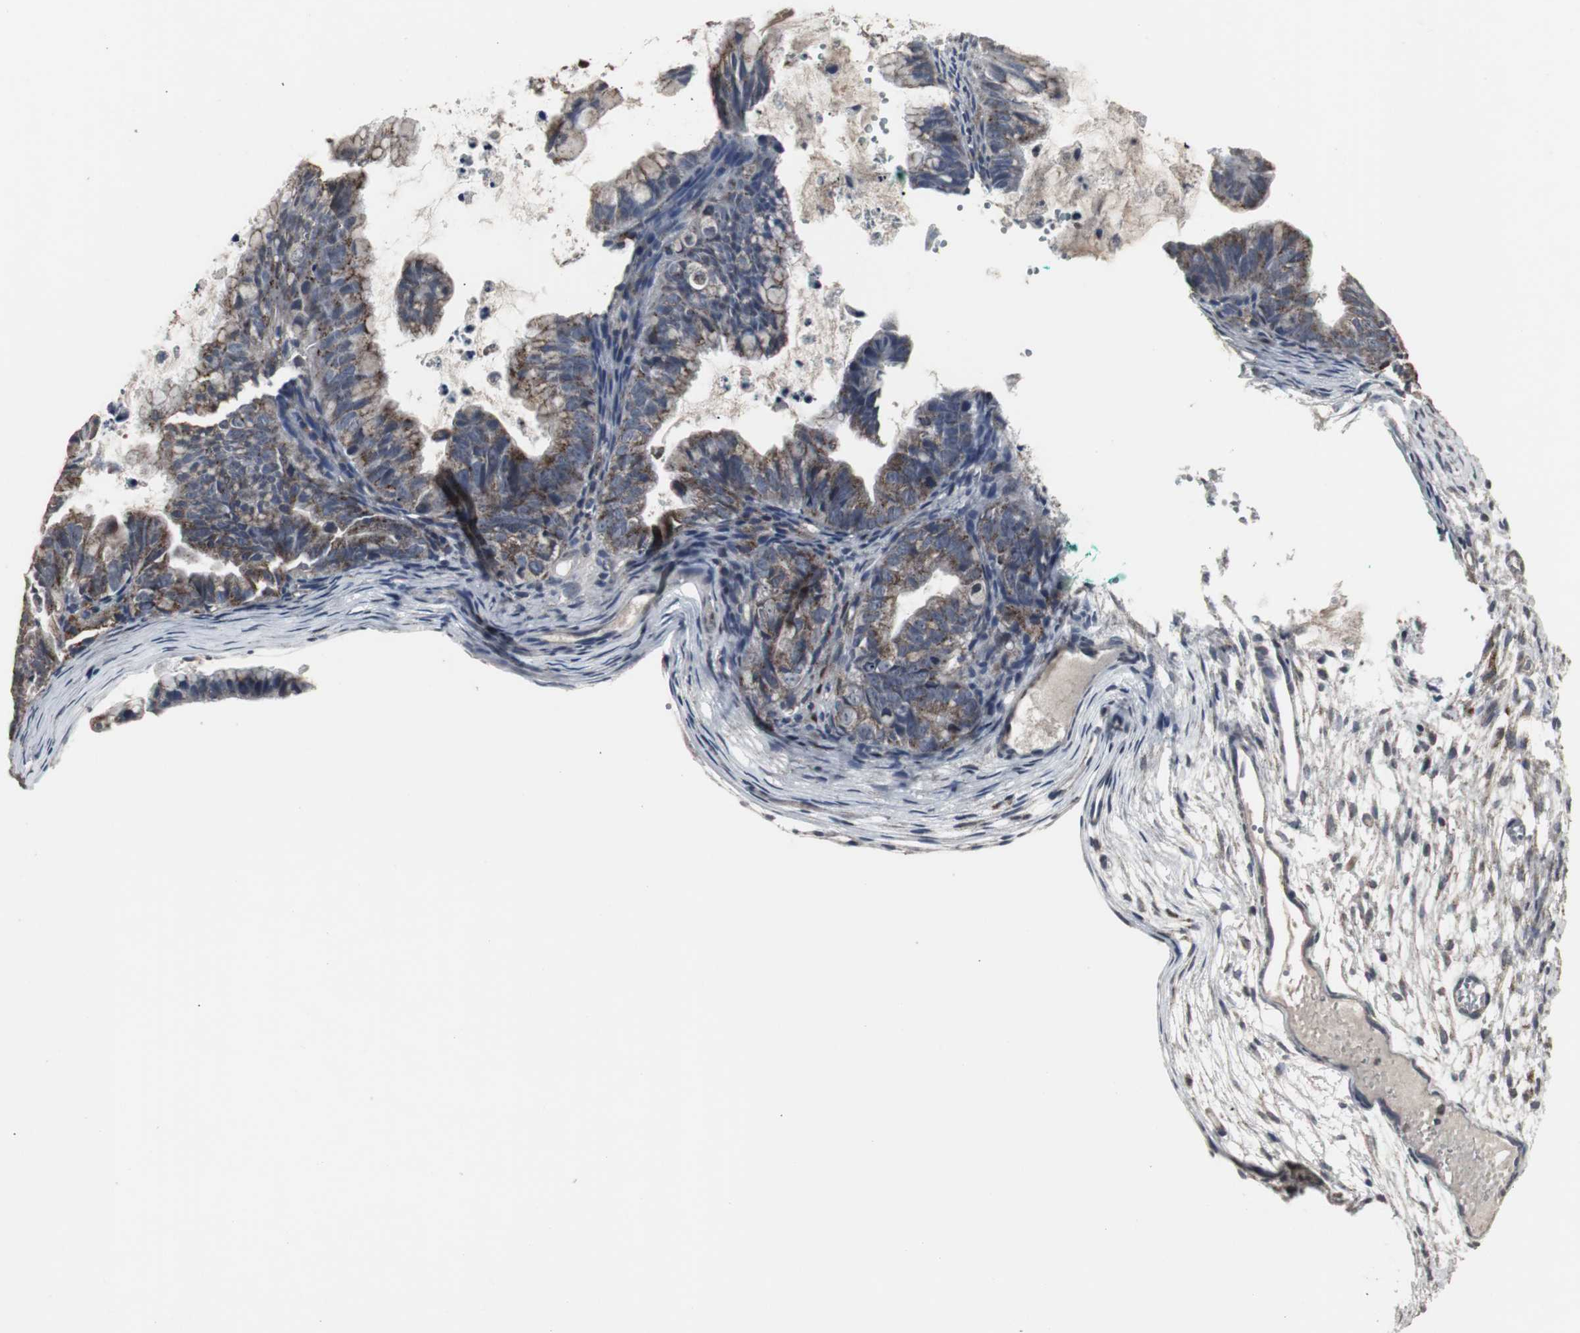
{"staining": {"intensity": "moderate", "quantity": ">75%", "location": "cytoplasmic/membranous"}, "tissue": "ovarian cancer", "cell_type": "Tumor cells", "image_type": "cancer", "snomed": [{"axis": "morphology", "description": "Cystadenocarcinoma, mucinous, NOS"}, {"axis": "topography", "description": "Ovary"}], "caption": "The immunohistochemical stain highlights moderate cytoplasmic/membranous staining in tumor cells of ovarian mucinous cystadenocarcinoma tissue.", "gene": "ACAA1", "patient": {"sex": "female", "age": 36}}